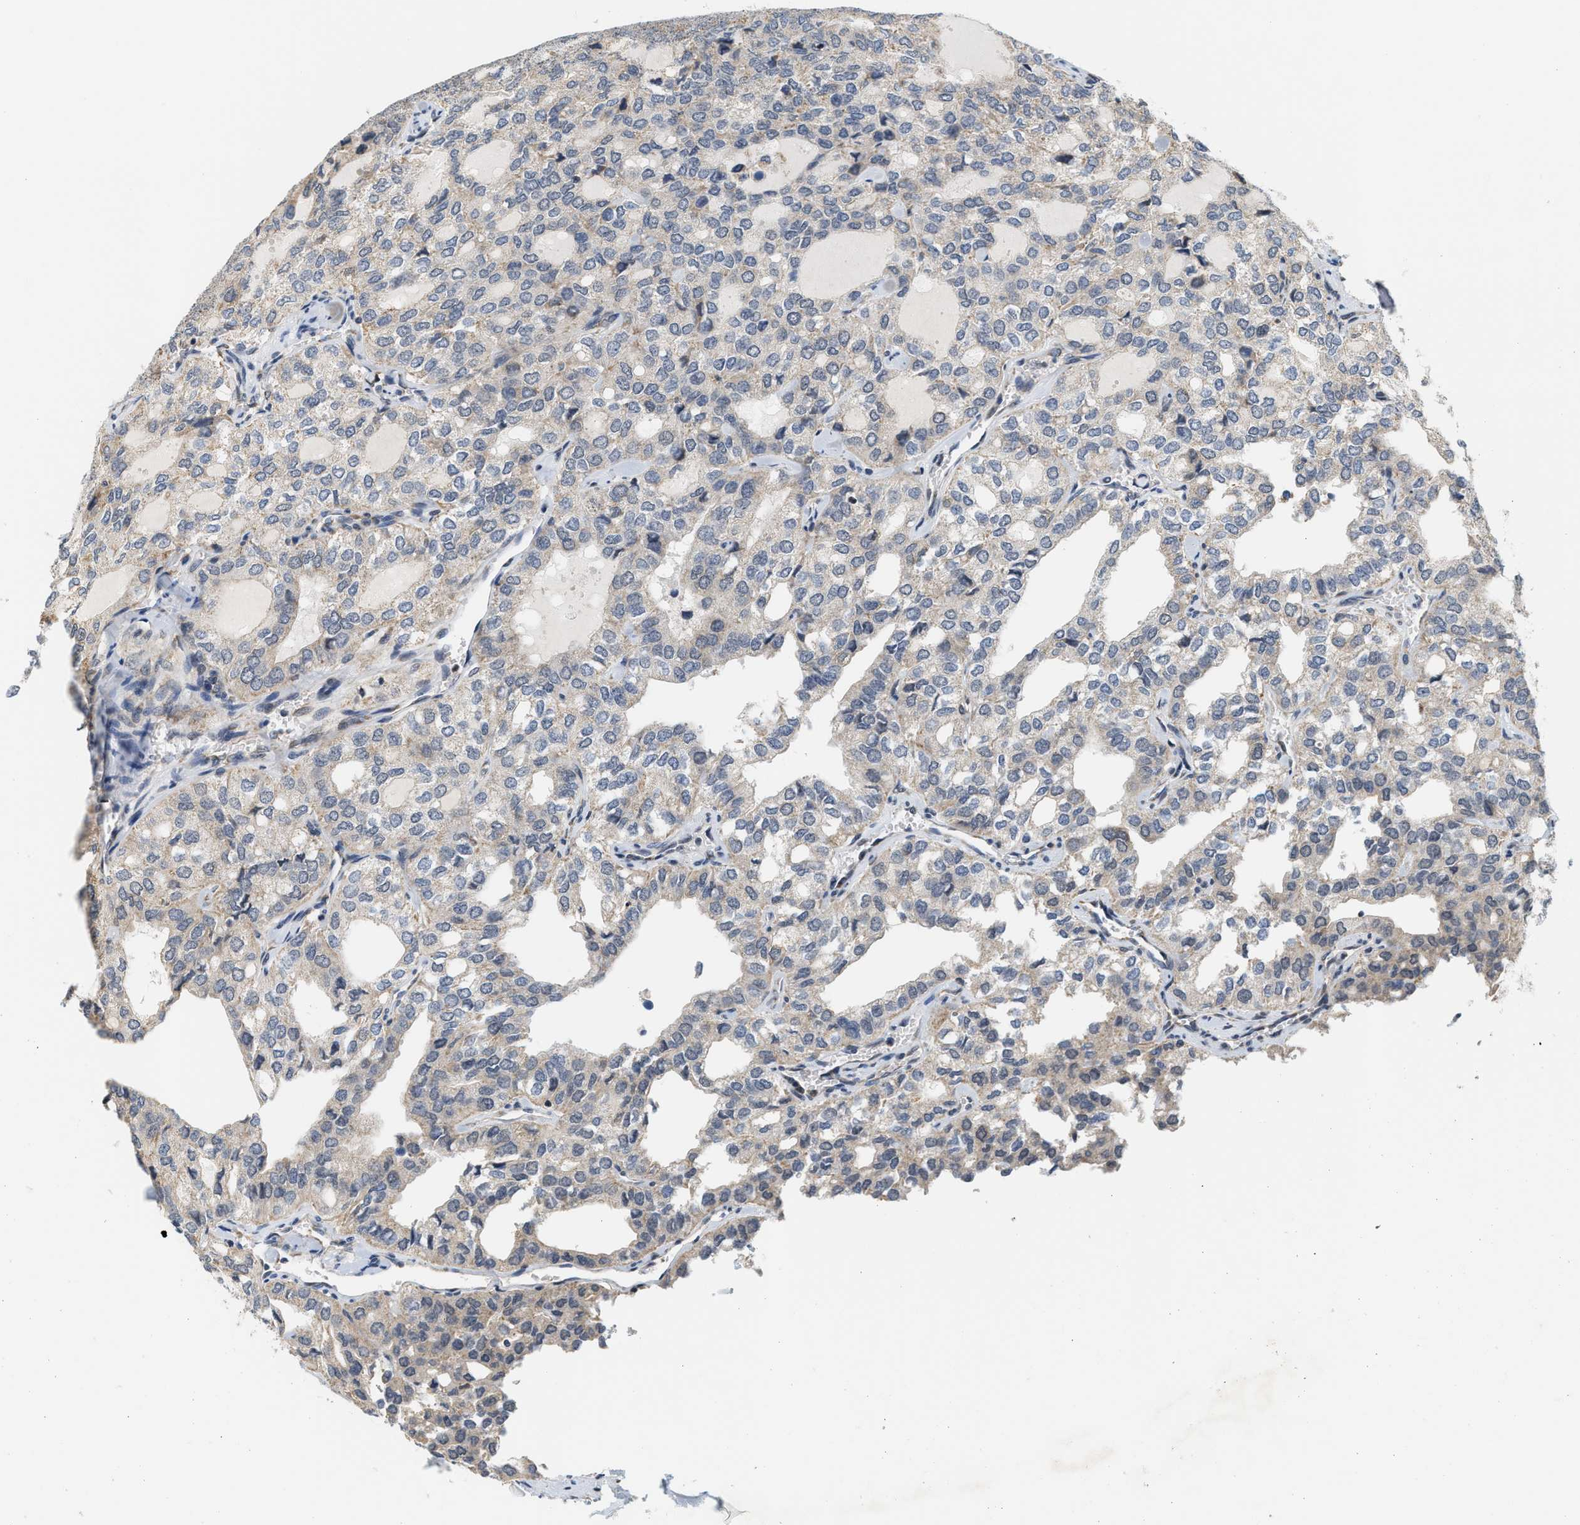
{"staining": {"intensity": "negative", "quantity": "none", "location": "none"}, "tissue": "thyroid cancer", "cell_type": "Tumor cells", "image_type": "cancer", "snomed": [{"axis": "morphology", "description": "Follicular adenoma carcinoma, NOS"}, {"axis": "topography", "description": "Thyroid gland"}], "caption": "IHC histopathology image of human thyroid follicular adenoma carcinoma stained for a protein (brown), which exhibits no positivity in tumor cells.", "gene": "GIGYF1", "patient": {"sex": "male", "age": 75}}